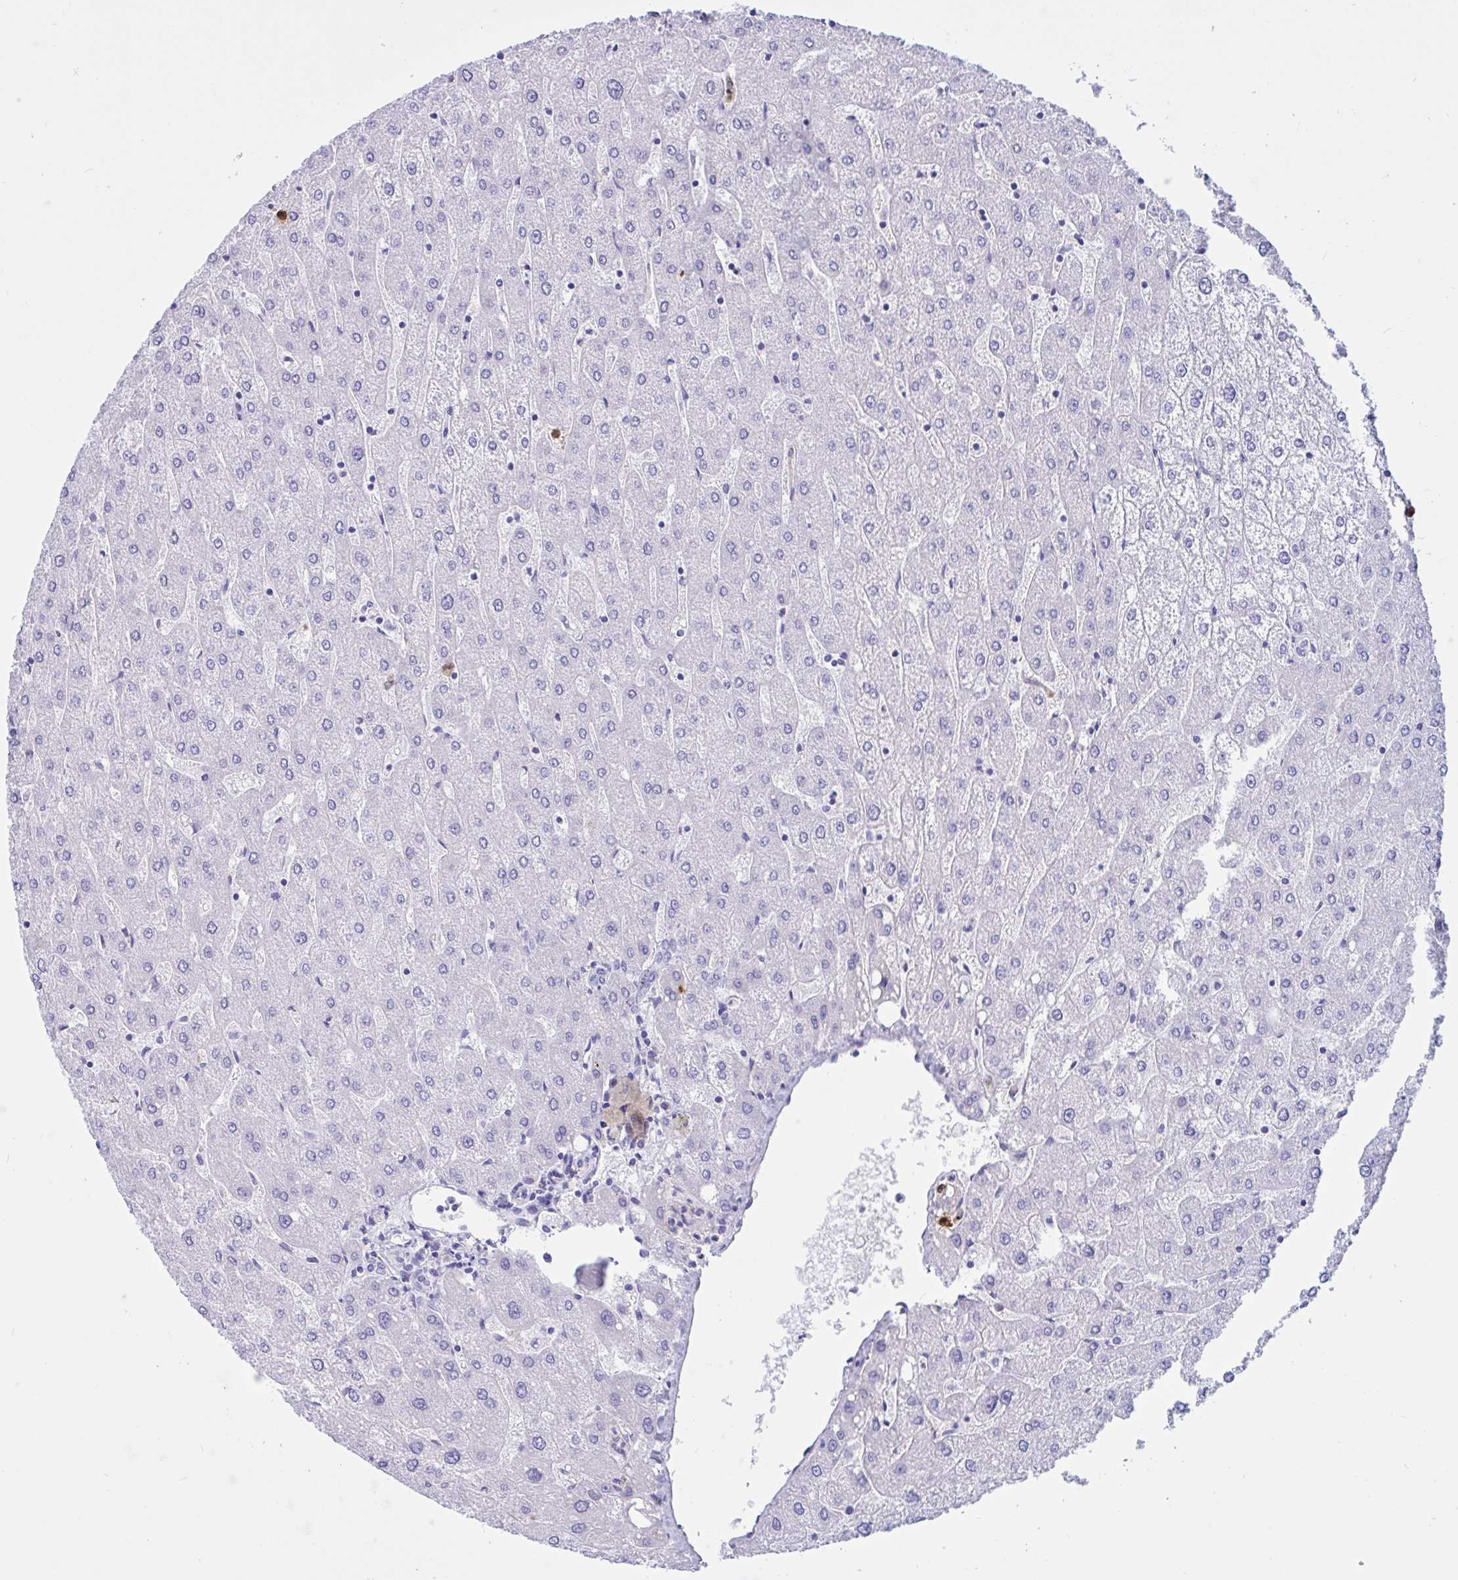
{"staining": {"intensity": "negative", "quantity": "none", "location": "none"}, "tissue": "liver", "cell_type": "Cholangiocytes", "image_type": "normal", "snomed": [{"axis": "morphology", "description": "Normal tissue, NOS"}, {"axis": "topography", "description": "Liver"}], "caption": "A high-resolution histopathology image shows immunohistochemistry staining of benign liver, which displays no significant staining in cholangiocytes.", "gene": "RNASE3", "patient": {"sex": "male", "age": 67}}